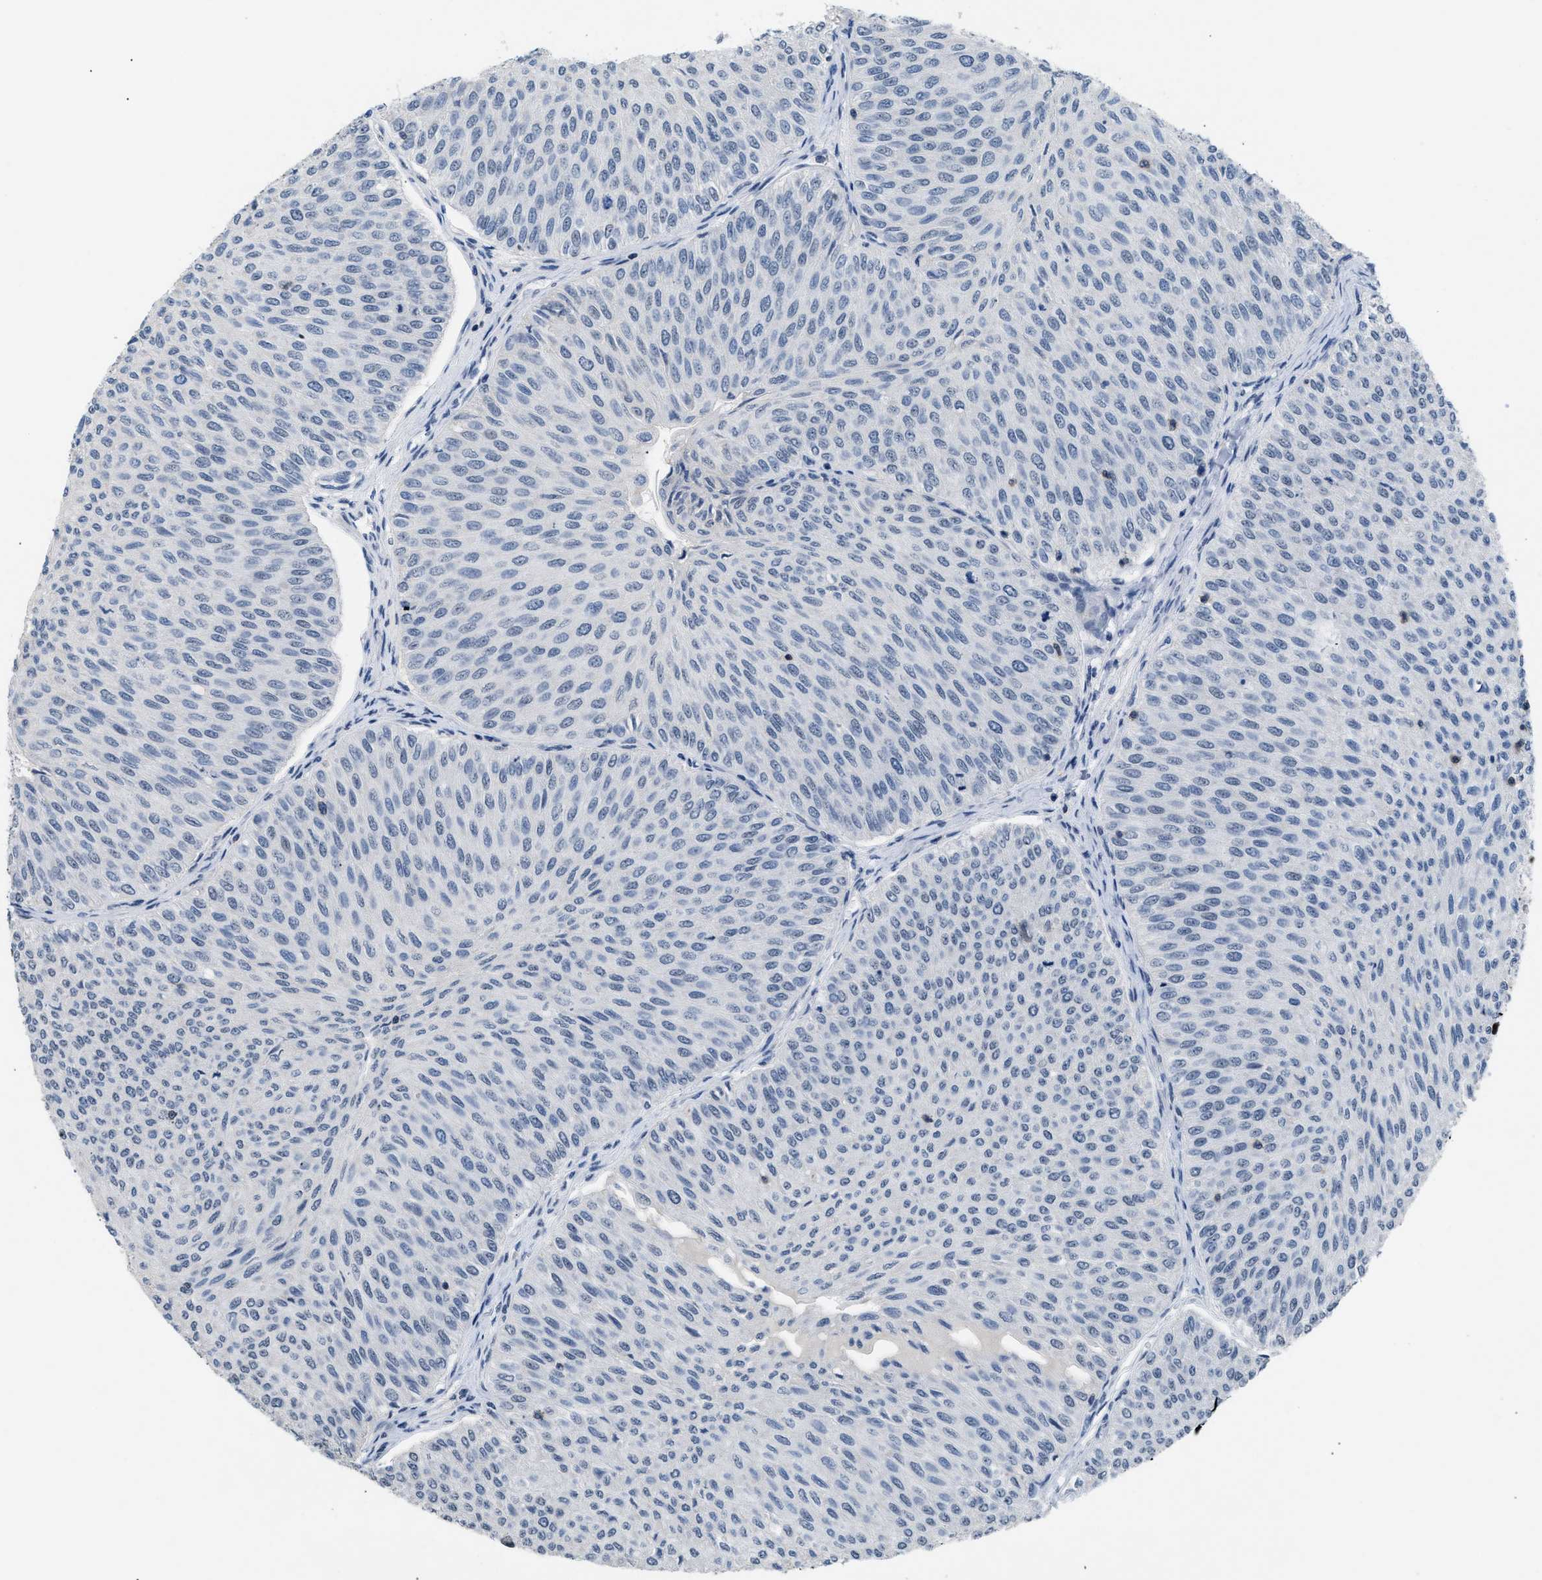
{"staining": {"intensity": "negative", "quantity": "none", "location": "none"}, "tissue": "urothelial cancer", "cell_type": "Tumor cells", "image_type": "cancer", "snomed": [{"axis": "morphology", "description": "Urothelial carcinoma, Low grade"}, {"axis": "topography", "description": "Urinary bladder"}], "caption": "IHC image of human urothelial cancer stained for a protein (brown), which displays no staining in tumor cells.", "gene": "KCNC3", "patient": {"sex": "male", "age": 78}}